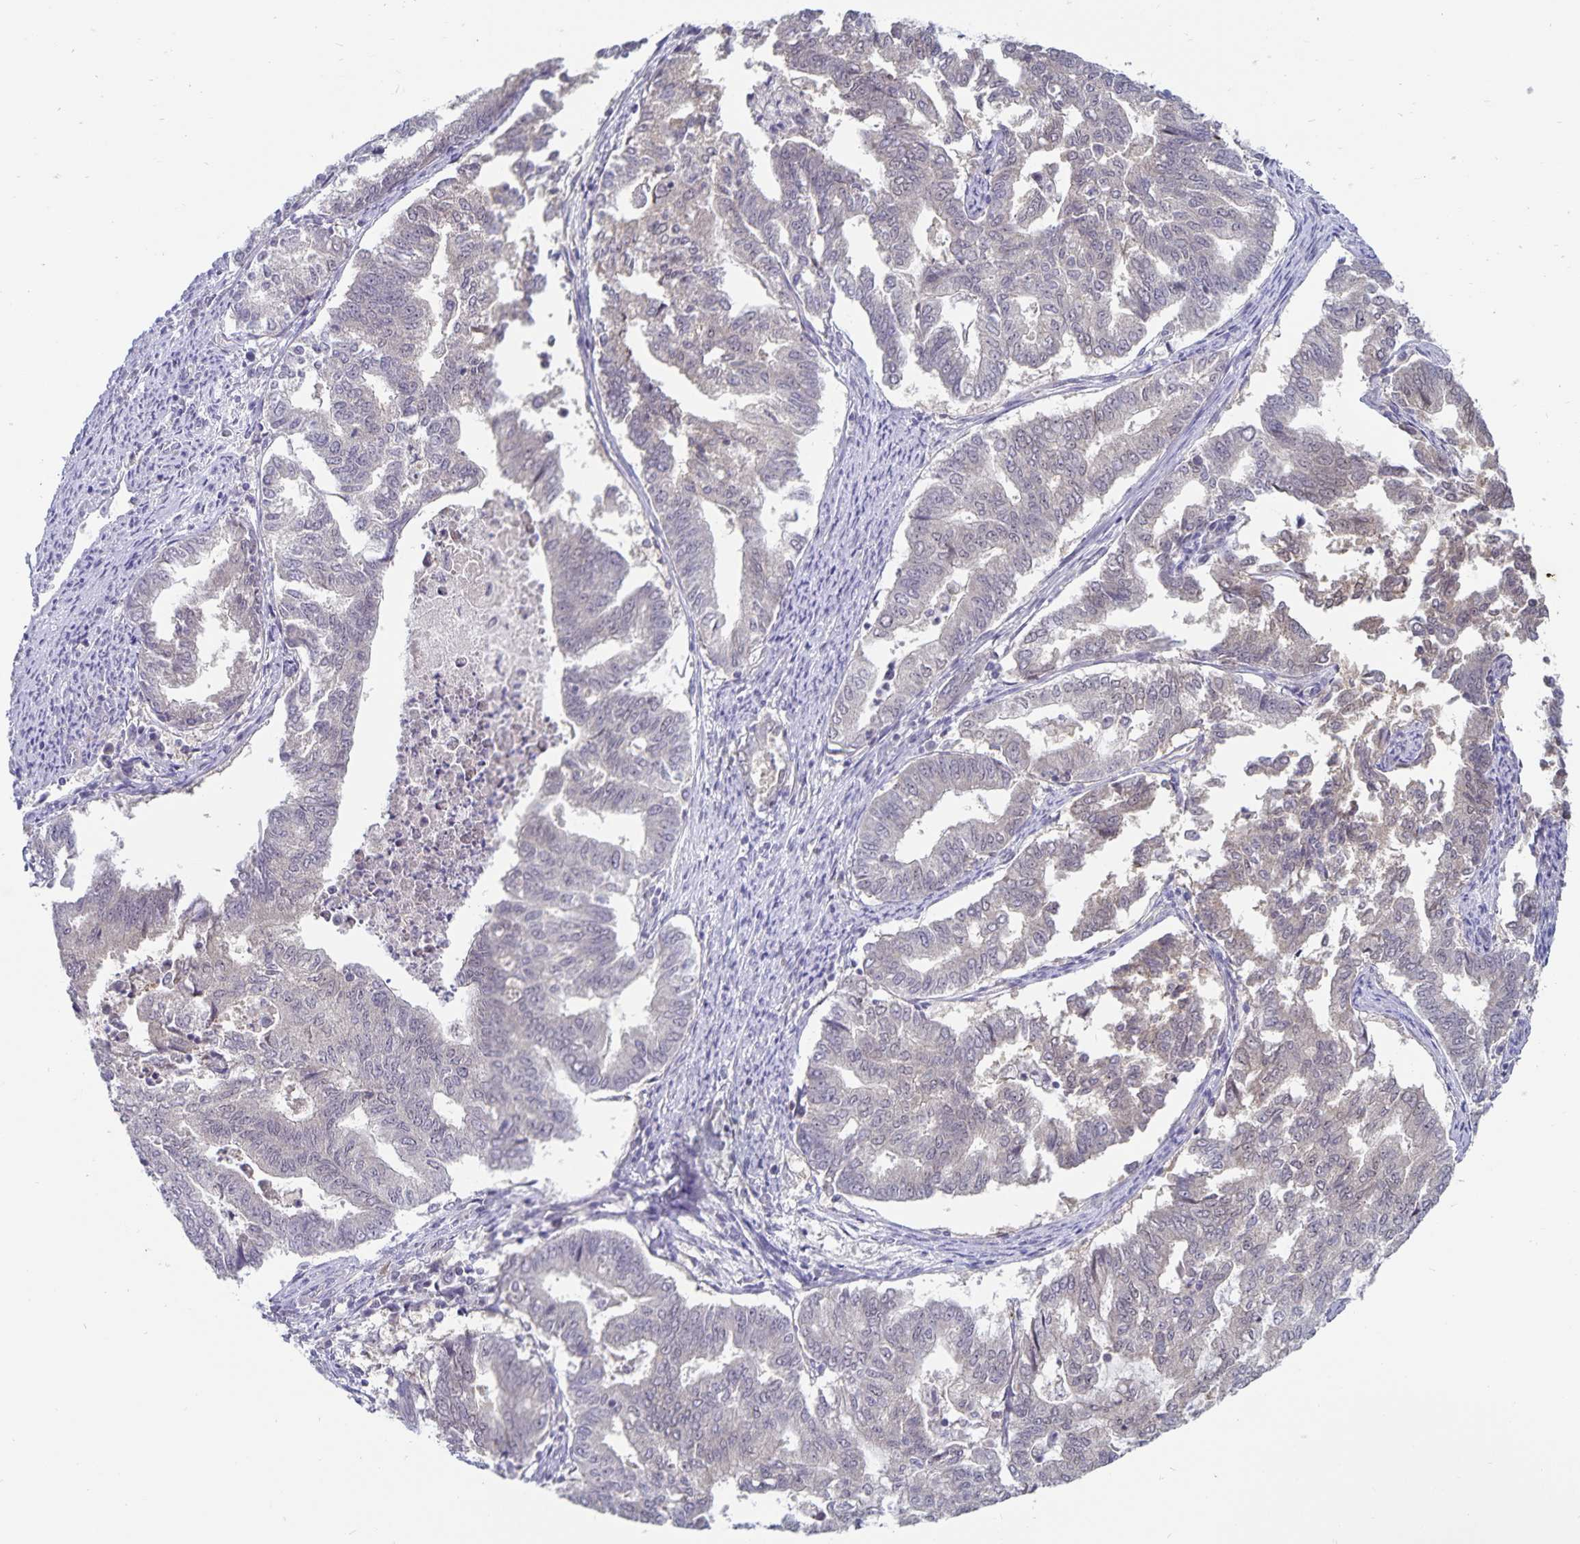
{"staining": {"intensity": "negative", "quantity": "none", "location": "none"}, "tissue": "endometrial cancer", "cell_type": "Tumor cells", "image_type": "cancer", "snomed": [{"axis": "morphology", "description": "Adenocarcinoma, NOS"}, {"axis": "topography", "description": "Endometrium"}], "caption": "There is no significant positivity in tumor cells of endometrial cancer.", "gene": "CDKN2B", "patient": {"sex": "female", "age": 79}}